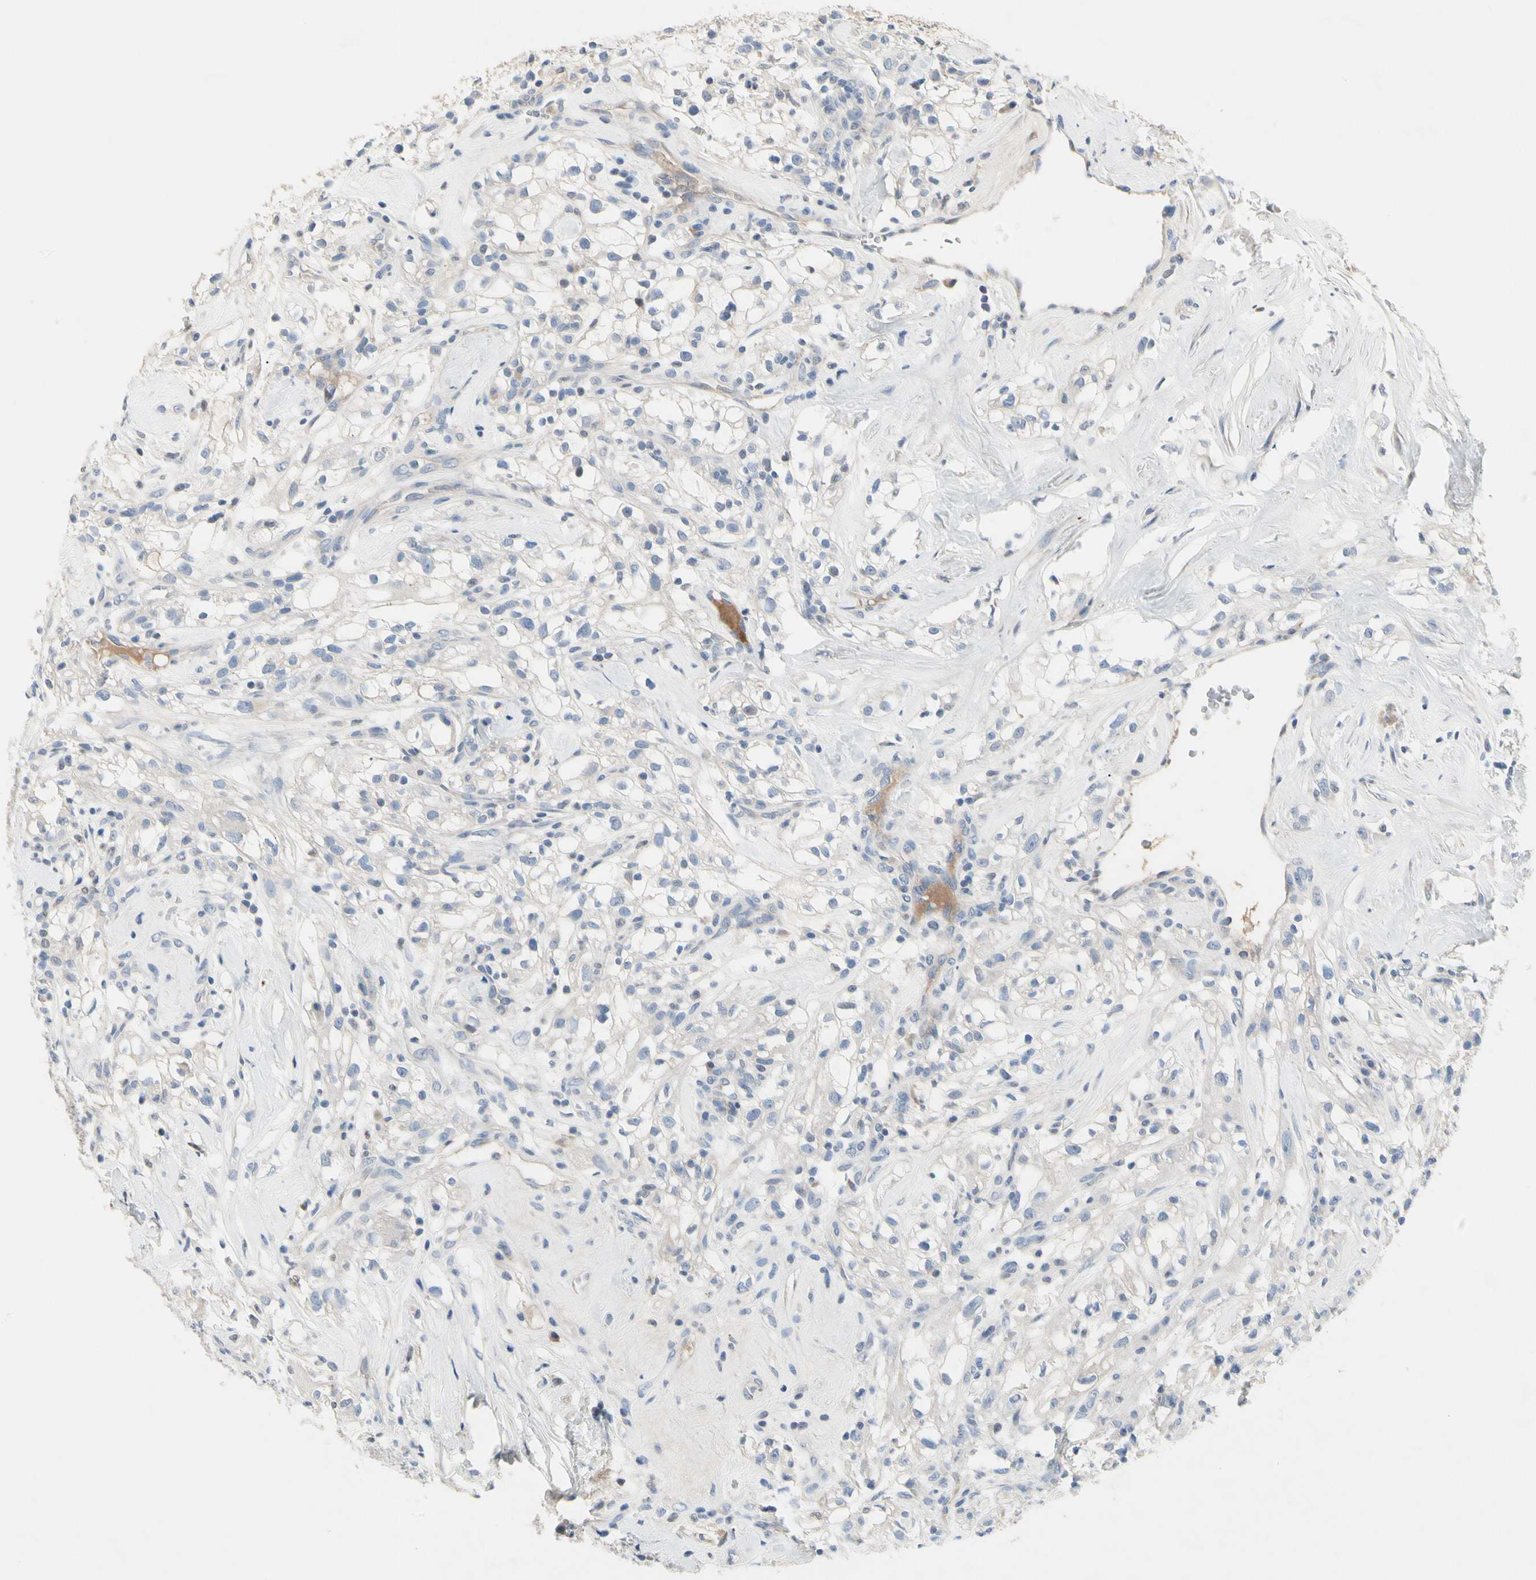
{"staining": {"intensity": "negative", "quantity": "none", "location": "none"}, "tissue": "renal cancer", "cell_type": "Tumor cells", "image_type": "cancer", "snomed": [{"axis": "morphology", "description": "Adenocarcinoma, NOS"}, {"axis": "topography", "description": "Kidney"}], "caption": "Immunohistochemistry (IHC) micrograph of human renal cancer stained for a protein (brown), which displays no expression in tumor cells.", "gene": "ECRG4", "patient": {"sex": "female", "age": 60}}